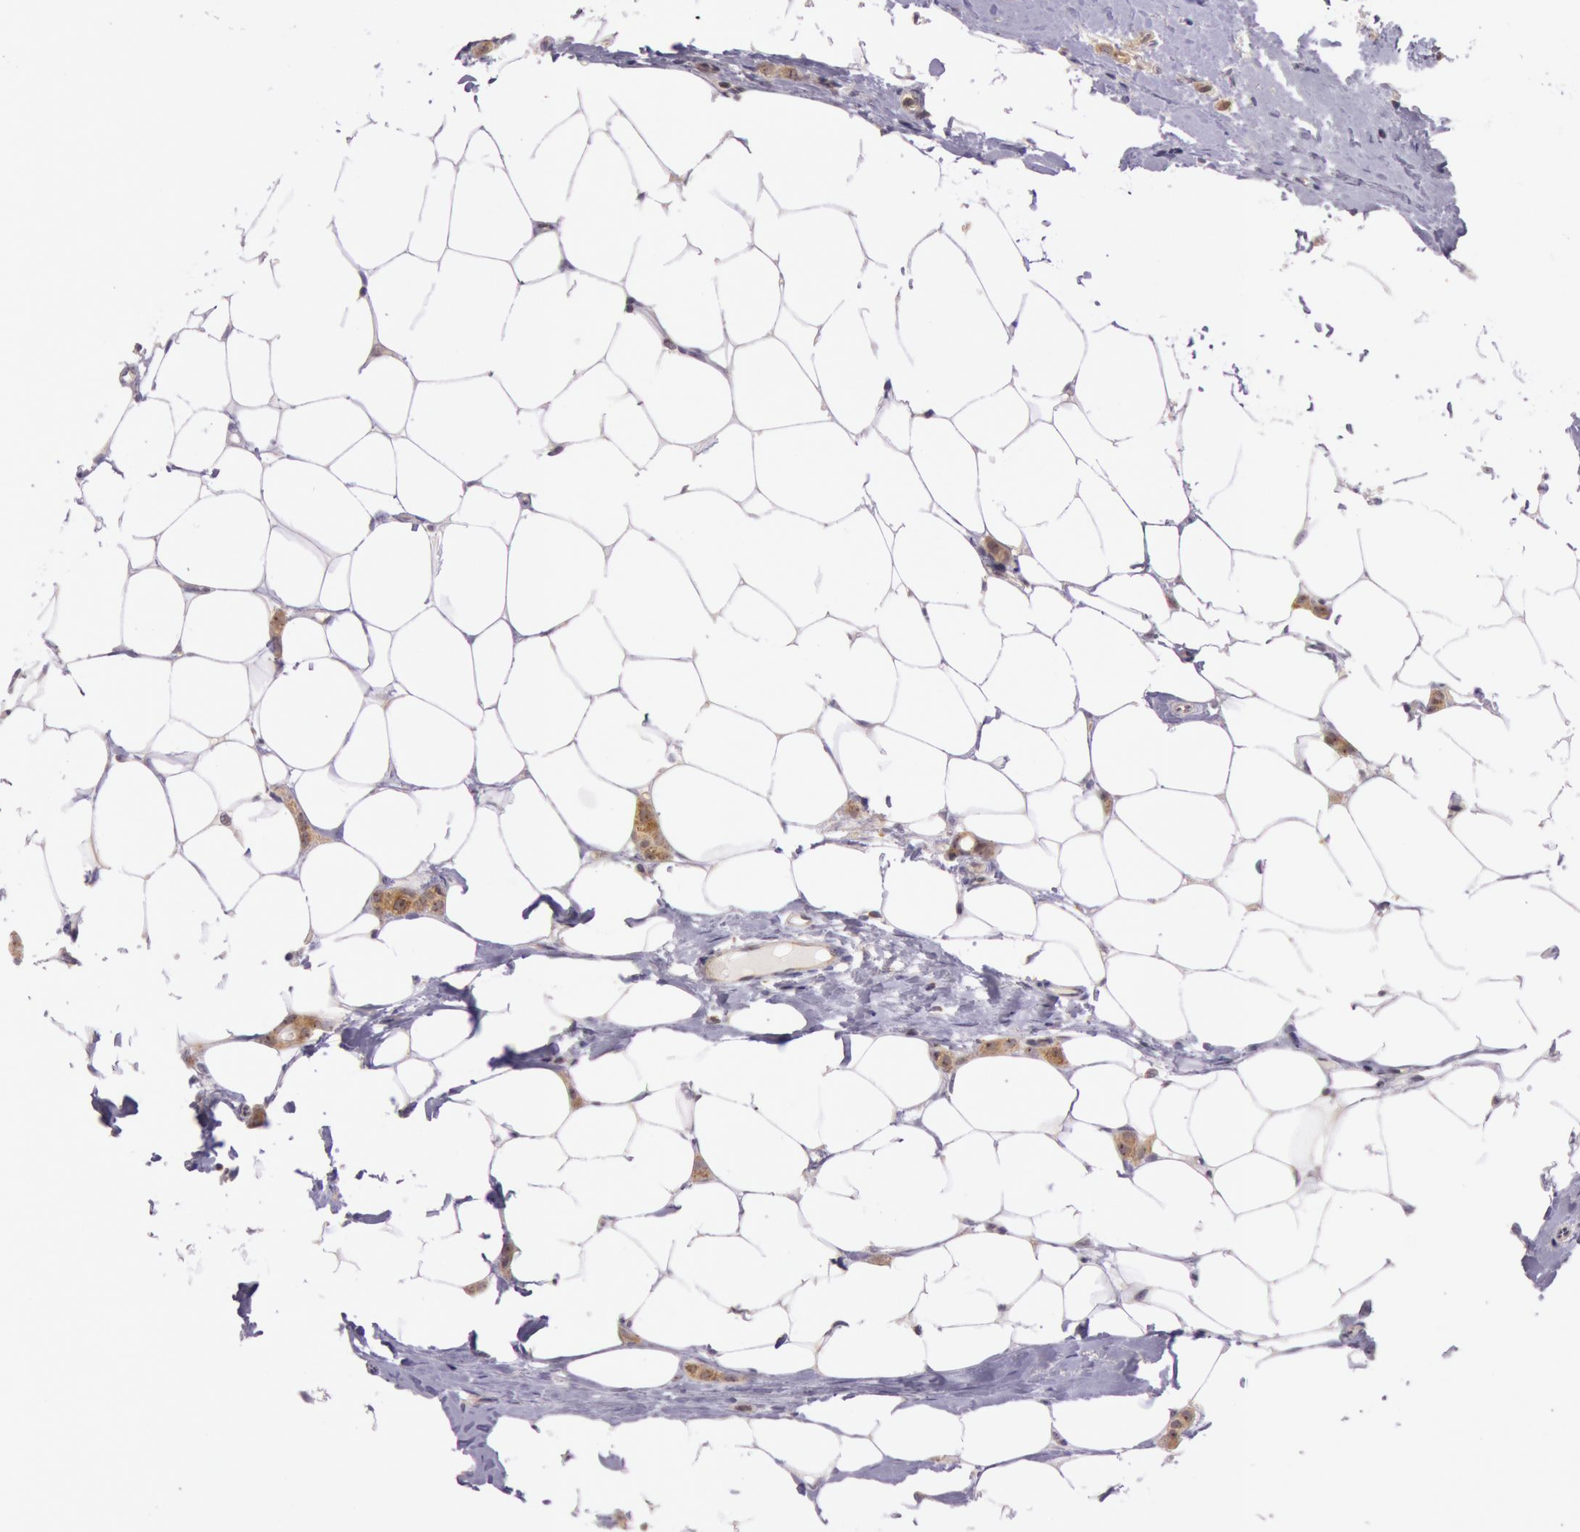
{"staining": {"intensity": "moderate", "quantity": ">75%", "location": "cytoplasmic/membranous"}, "tissue": "breast cancer", "cell_type": "Tumor cells", "image_type": "cancer", "snomed": [{"axis": "morphology", "description": "Lobular carcinoma"}, {"axis": "topography", "description": "Breast"}], "caption": "Immunohistochemical staining of lobular carcinoma (breast) reveals medium levels of moderate cytoplasmic/membranous staining in about >75% of tumor cells.", "gene": "CDK16", "patient": {"sex": "female", "age": 55}}